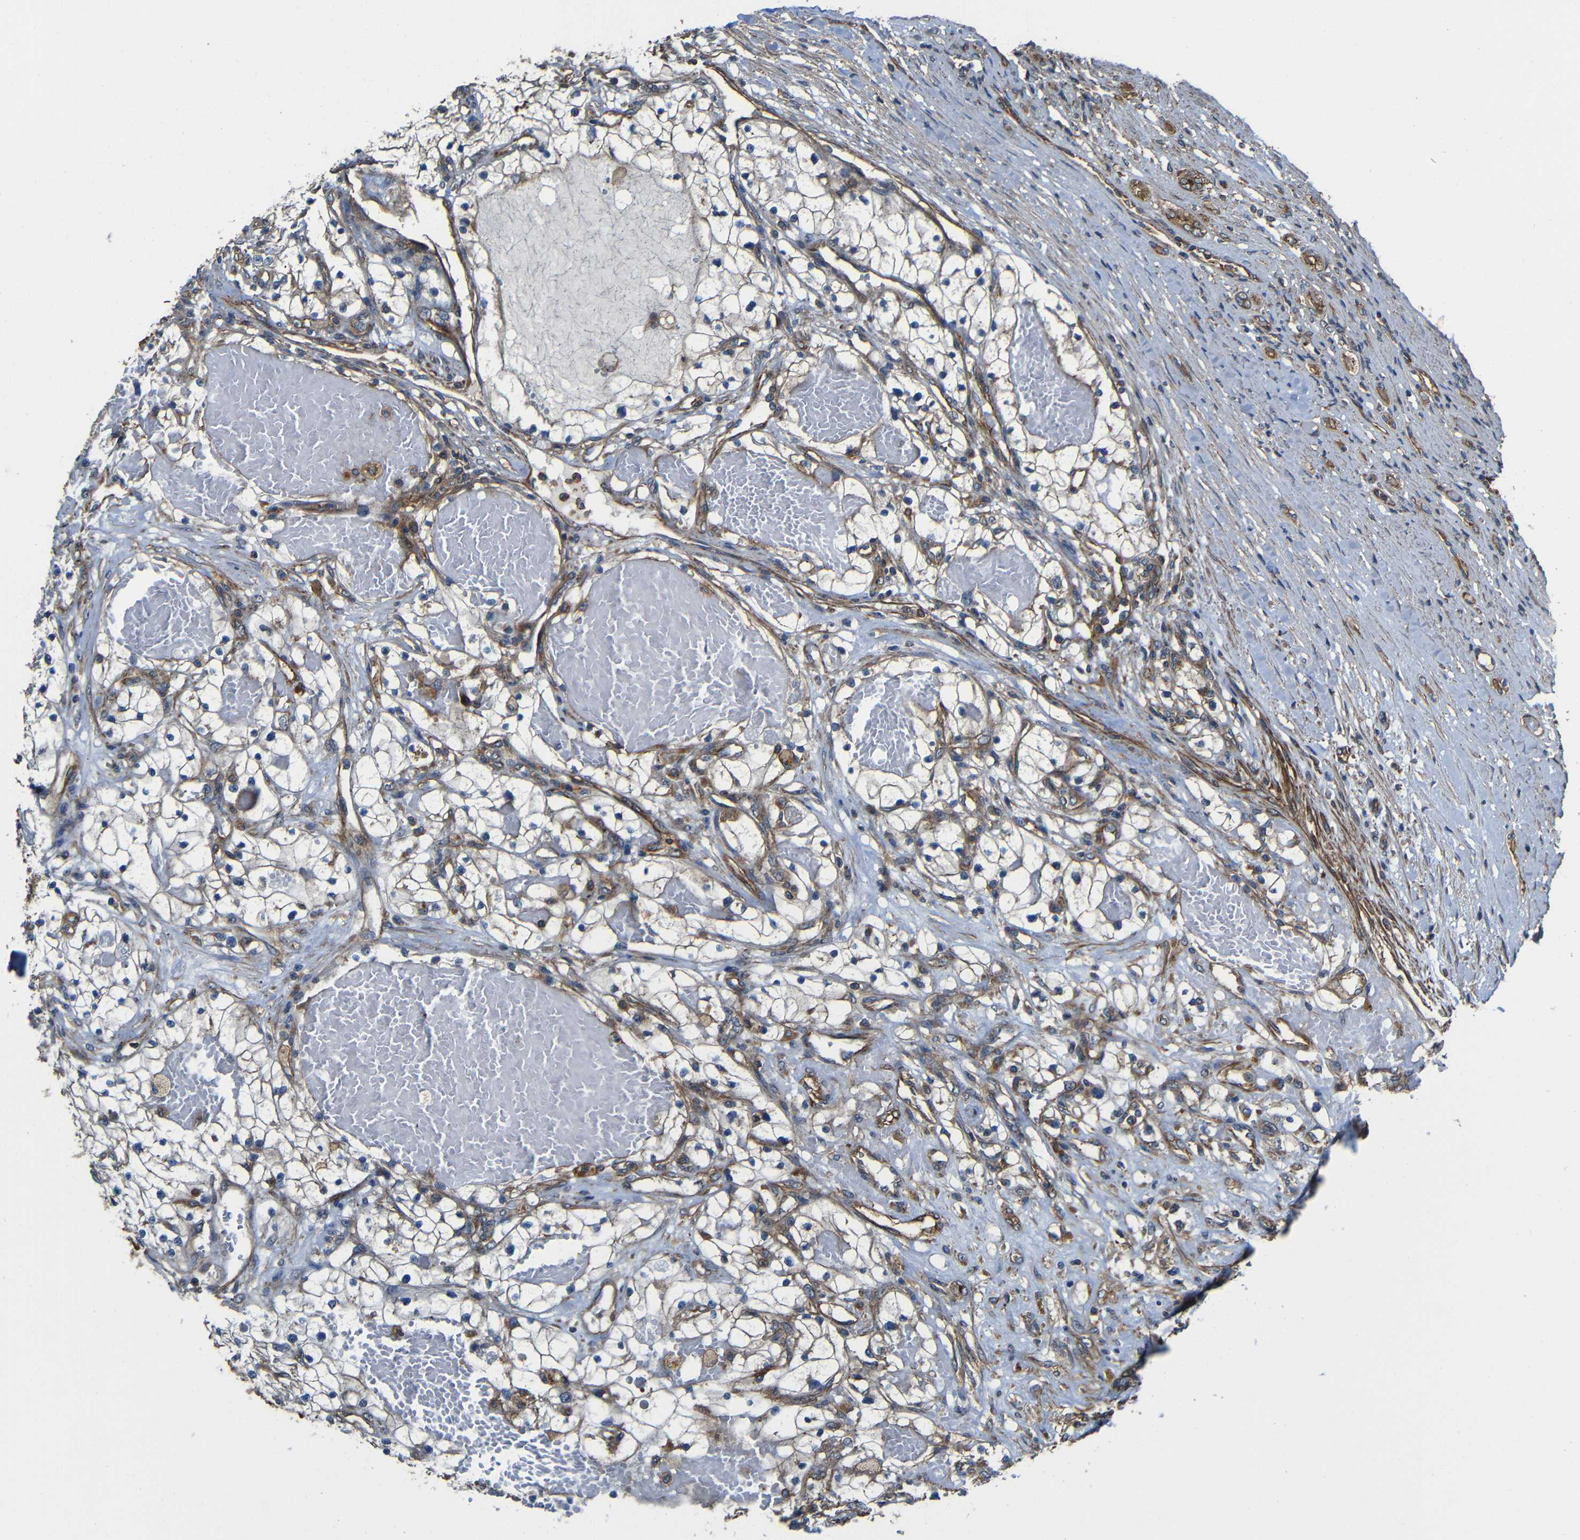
{"staining": {"intensity": "weak", "quantity": "<25%", "location": "cytoplasmic/membranous"}, "tissue": "renal cancer", "cell_type": "Tumor cells", "image_type": "cancer", "snomed": [{"axis": "morphology", "description": "Adenocarcinoma, NOS"}, {"axis": "topography", "description": "Kidney"}], "caption": "This is an immunohistochemistry (IHC) micrograph of renal cancer (adenocarcinoma). There is no positivity in tumor cells.", "gene": "PTCH1", "patient": {"sex": "male", "age": 68}}